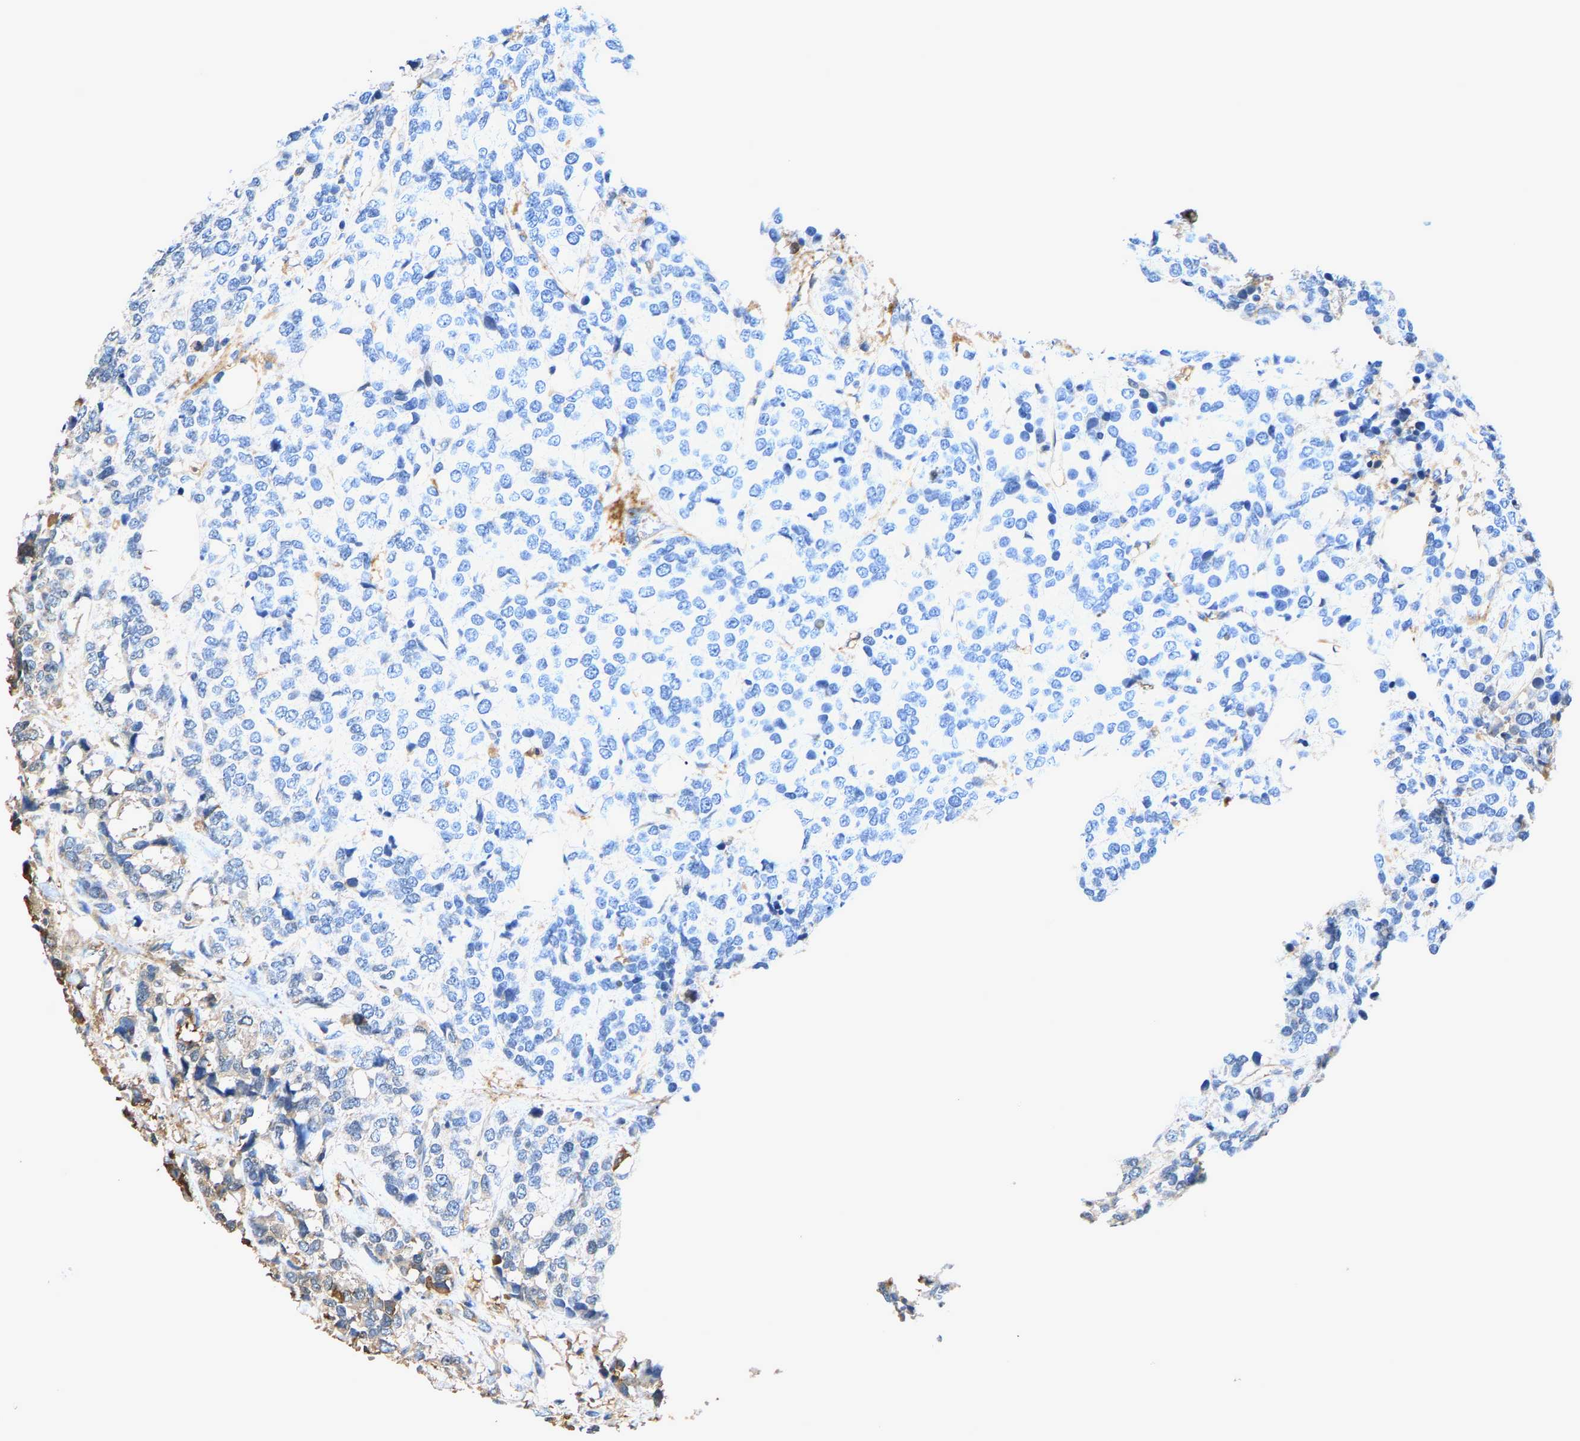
{"staining": {"intensity": "negative", "quantity": "none", "location": "none"}, "tissue": "breast cancer", "cell_type": "Tumor cells", "image_type": "cancer", "snomed": [{"axis": "morphology", "description": "Lobular carcinoma"}, {"axis": "topography", "description": "Breast"}], "caption": "This histopathology image is of breast cancer (lobular carcinoma) stained with immunohistochemistry to label a protein in brown with the nuclei are counter-stained blue. There is no staining in tumor cells.", "gene": "STC1", "patient": {"sex": "female", "age": 59}}